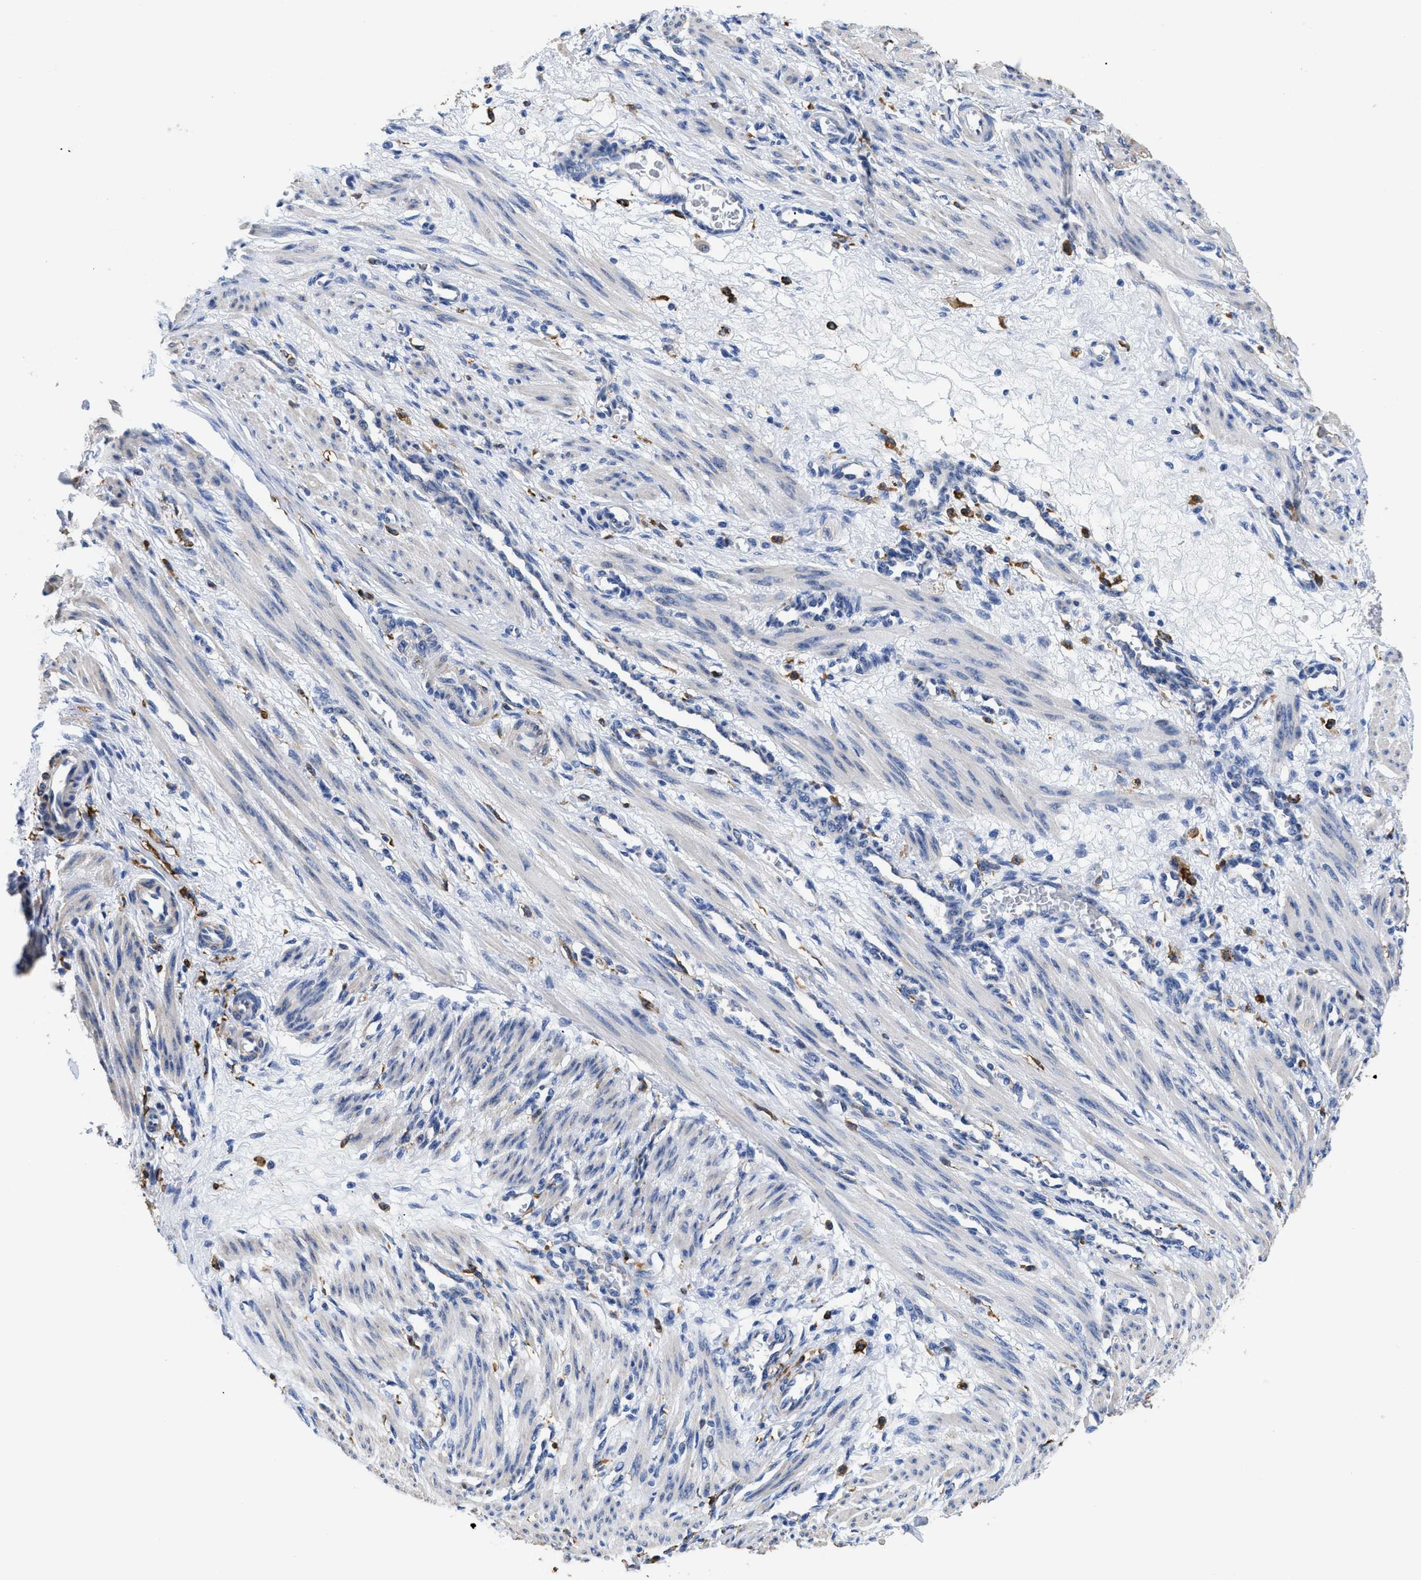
{"staining": {"intensity": "weak", "quantity": ">75%", "location": "cytoplasmic/membranous"}, "tissue": "smooth muscle", "cell_type": "Smooth muscle cells", "image_type": "normal", "snomed": [{"axis": "morphology", "description": "Normal tissue, NOS"}, {"axis": "topography", "description": "Endometrium"}], "caption": "DAB (3,3'-diaminobenzidine) immunohistochemical staining of unremarkable human smooth muscle exhibits weak cytoplasmic/membranous protein staining in approximately >75% of smooth muscle cells. (DAB (3,3'-diaminobenzidine) IHC with brightfield microscopy, high magnification).", "gene": "HLA", "patient": {"sex": "female", "age": 33}}